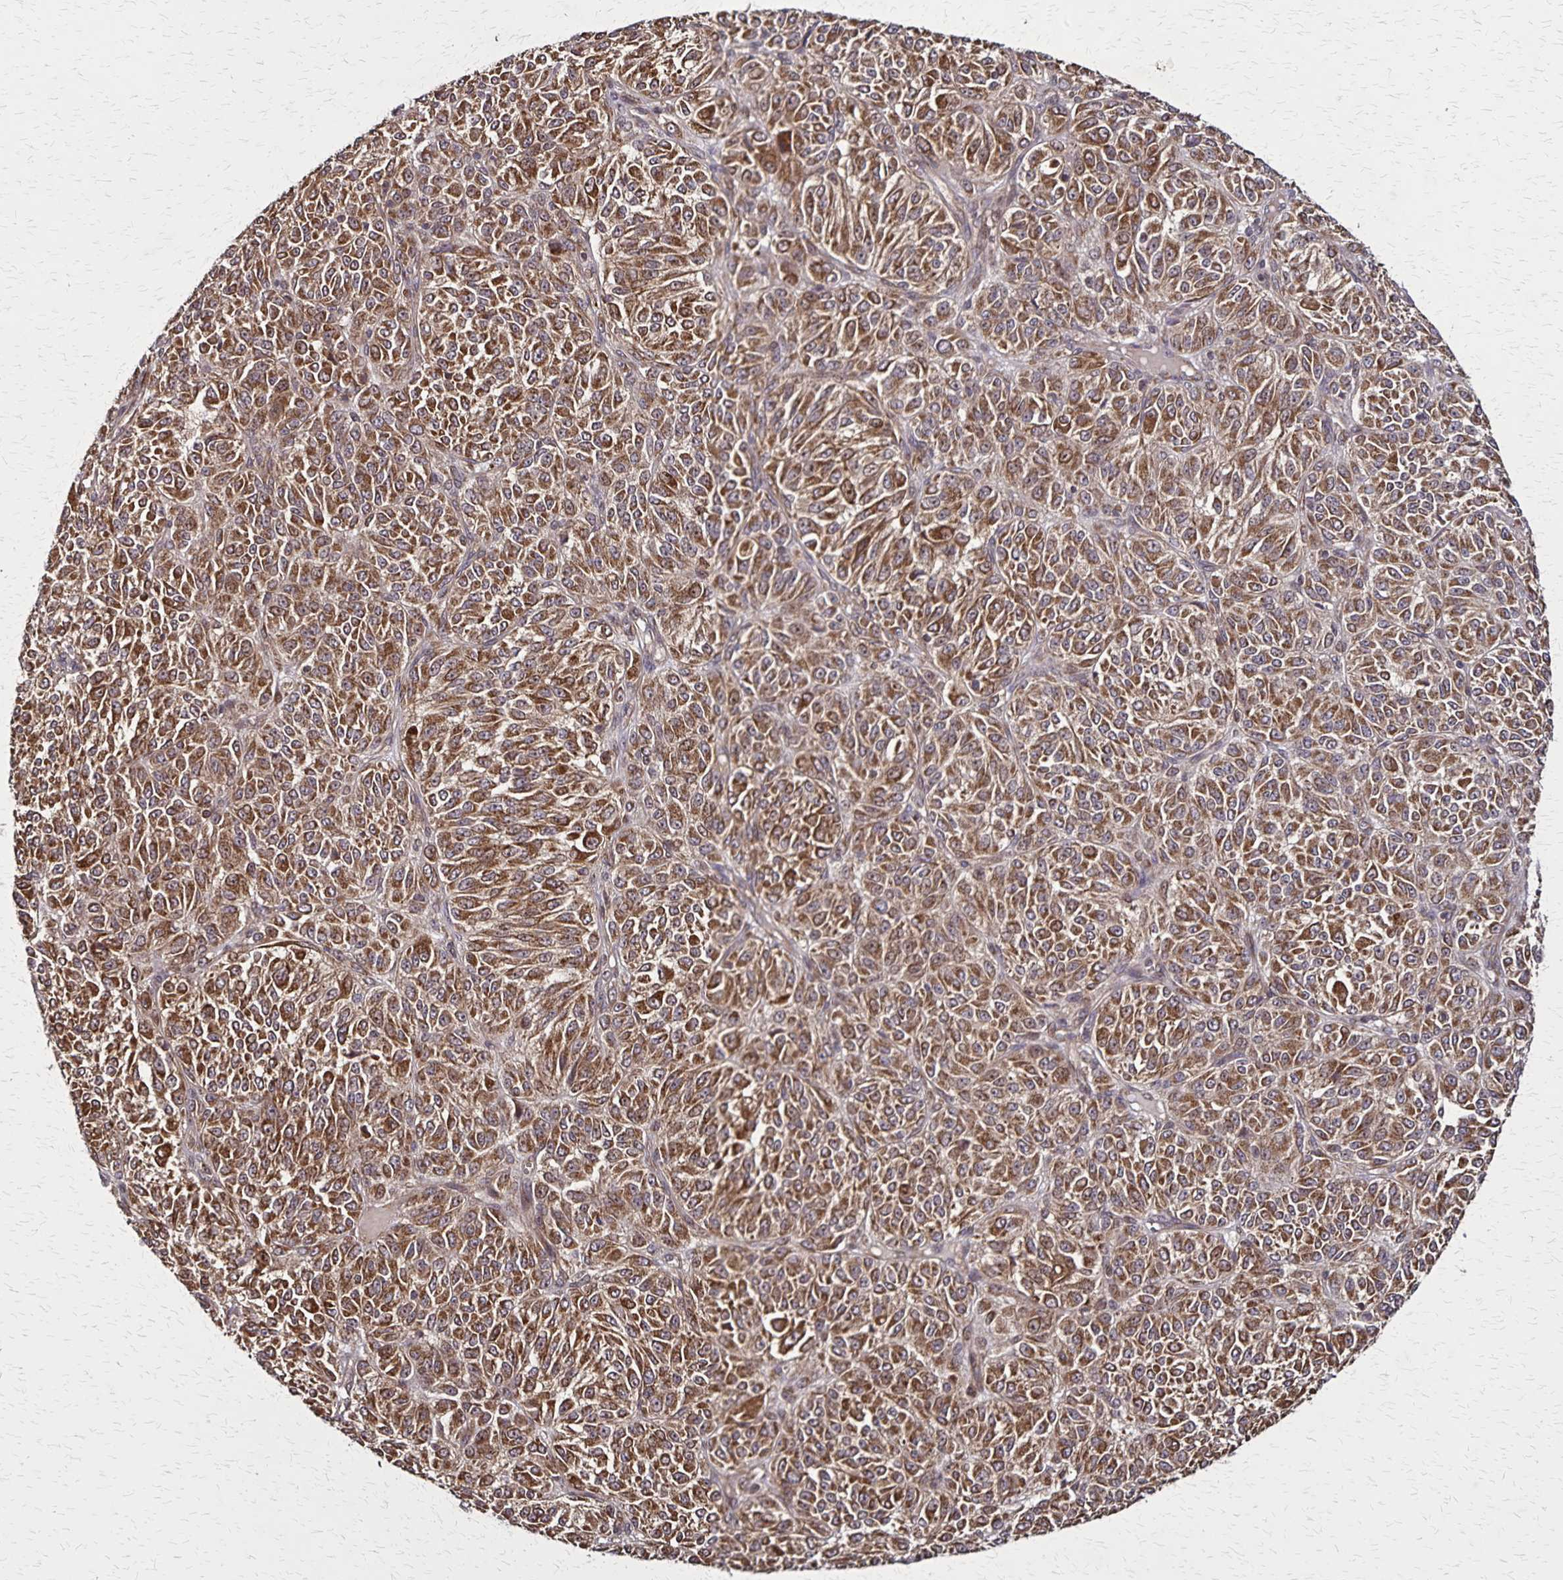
{"staining": {"intensity": "moderate", "quantity": ">75%", "location": "cytoplasmic/membranous"}, "tissue": "melanoma", "cell_type": "Tumor cells", "image_type": "cancer", "snomed": [{"axis": "morphology", "description": "Malignant melanoma, Metastatic site"}, {"axis": "topography", "description": "Brain"}], "caption": "A brown stain highlights moderate cytoplasmic/membranous positivity of a protein in human melanoma tumor cells.", "gene": "NFS1", "patient": {"sex": "female", "age": 56}}